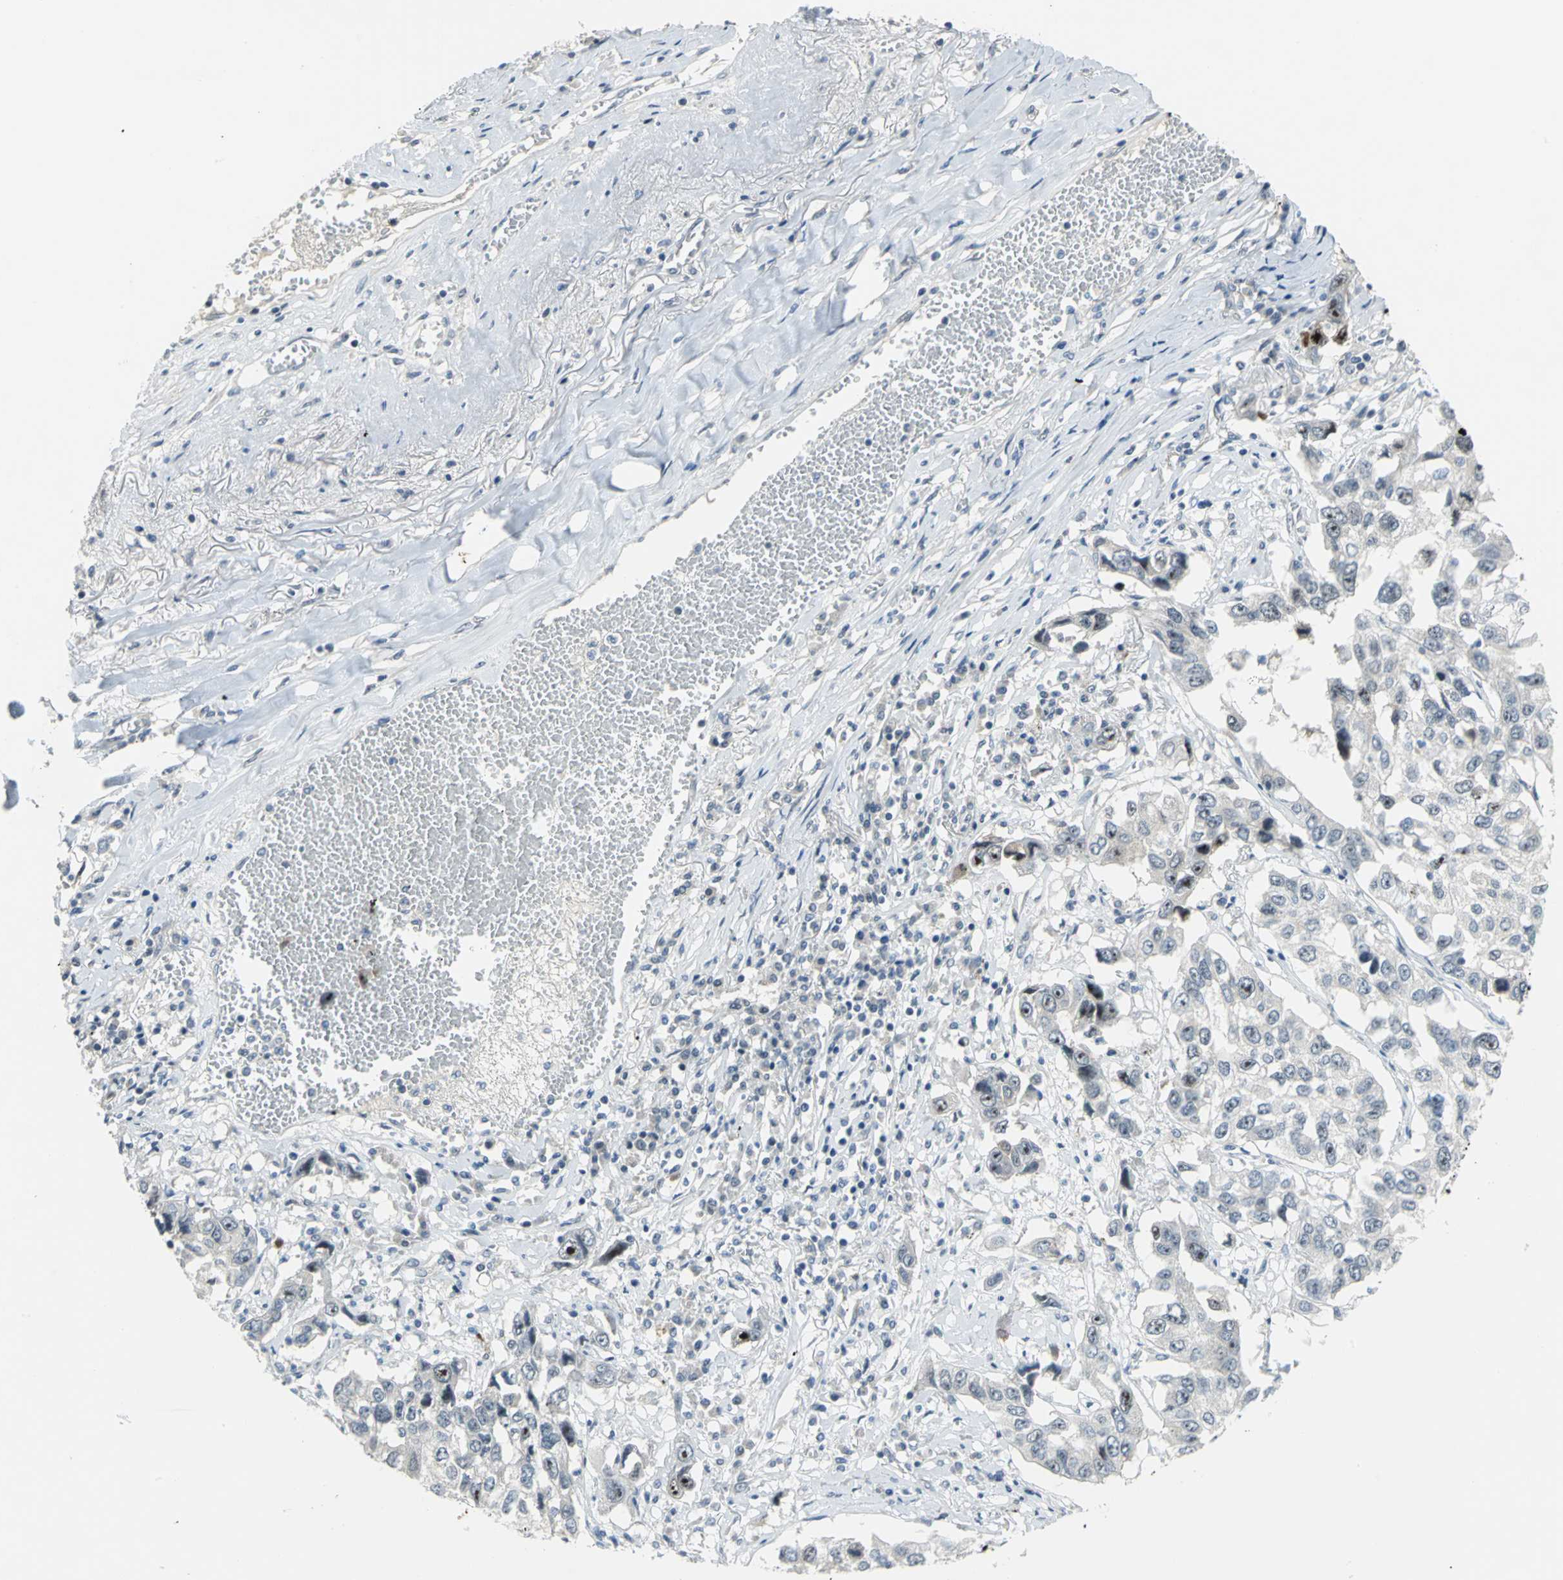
{"staining": {"intensity": "strong", "quantity": ">75%", "location": "nuclear"}, "tissue": "lung cancer", "cell_type": "Tumor cells", "image_type": "cancer", "snomed": [{"axis": "morphology", "description": "Squamous cell carcinoma, NOS"}, {"axis": "topography", "description": "Lung"}], "caption": "DAB immunohistochemical staining of lung squamous cell carcinoma exhibits strong nuclear protein positivity in approximately >75% of tumor cells. (DAB (3,3'-diaminobenzidine) IHC, brown staining for protein, blue staining for nuclei).", "gene": "MYBBP1A", "patient": {"sex": "male", "age": 71}}